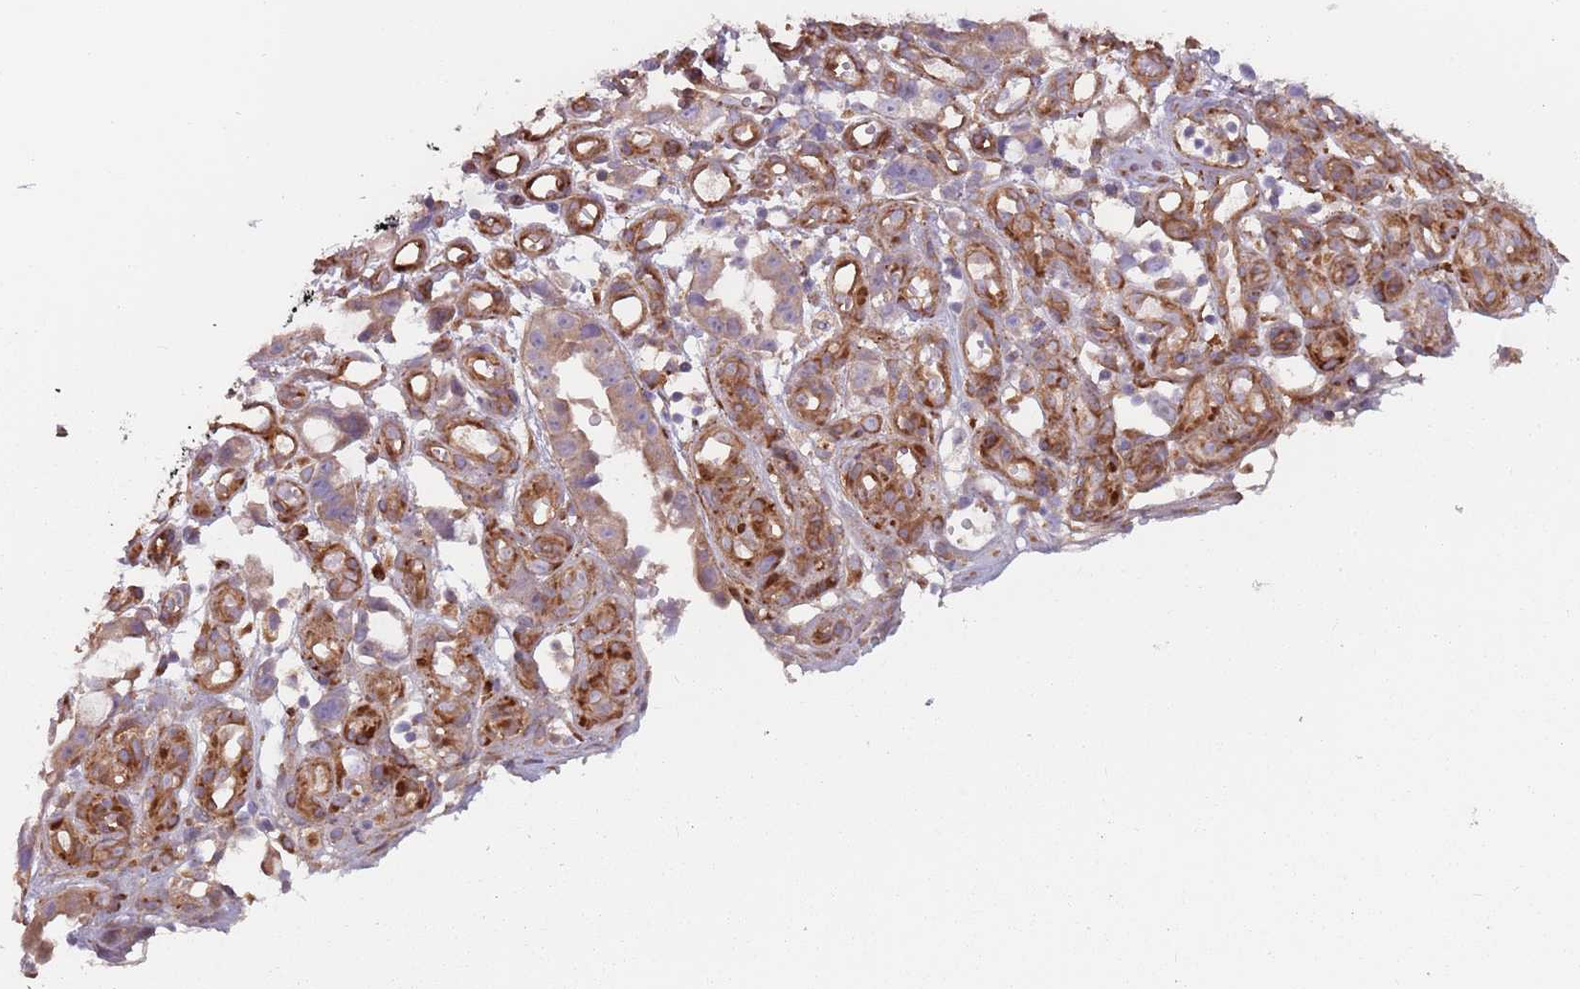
{"staining": {"intensity": "moderate", "quantity": ">75%", "location": "cytoplasmic/membranous"}, "tissue": "stomach cancer", "cell_type": "Tumor cells", "image_type": "cancer", "snomed": [{"axis": "morphology", "description": "Adenocarcinoma, NOS"}, {"axis": "topography", "description": "Stomach"}], "caption": "This histopathology image displays immunohistochemistry staining of adenocarcinoma (stomach), with medium moderate cytoplasmic/membranous positivity in approximately >75% of tumor cells.", "gene": "SPDL1", "patient": {"sex": "male", "age": 55}}